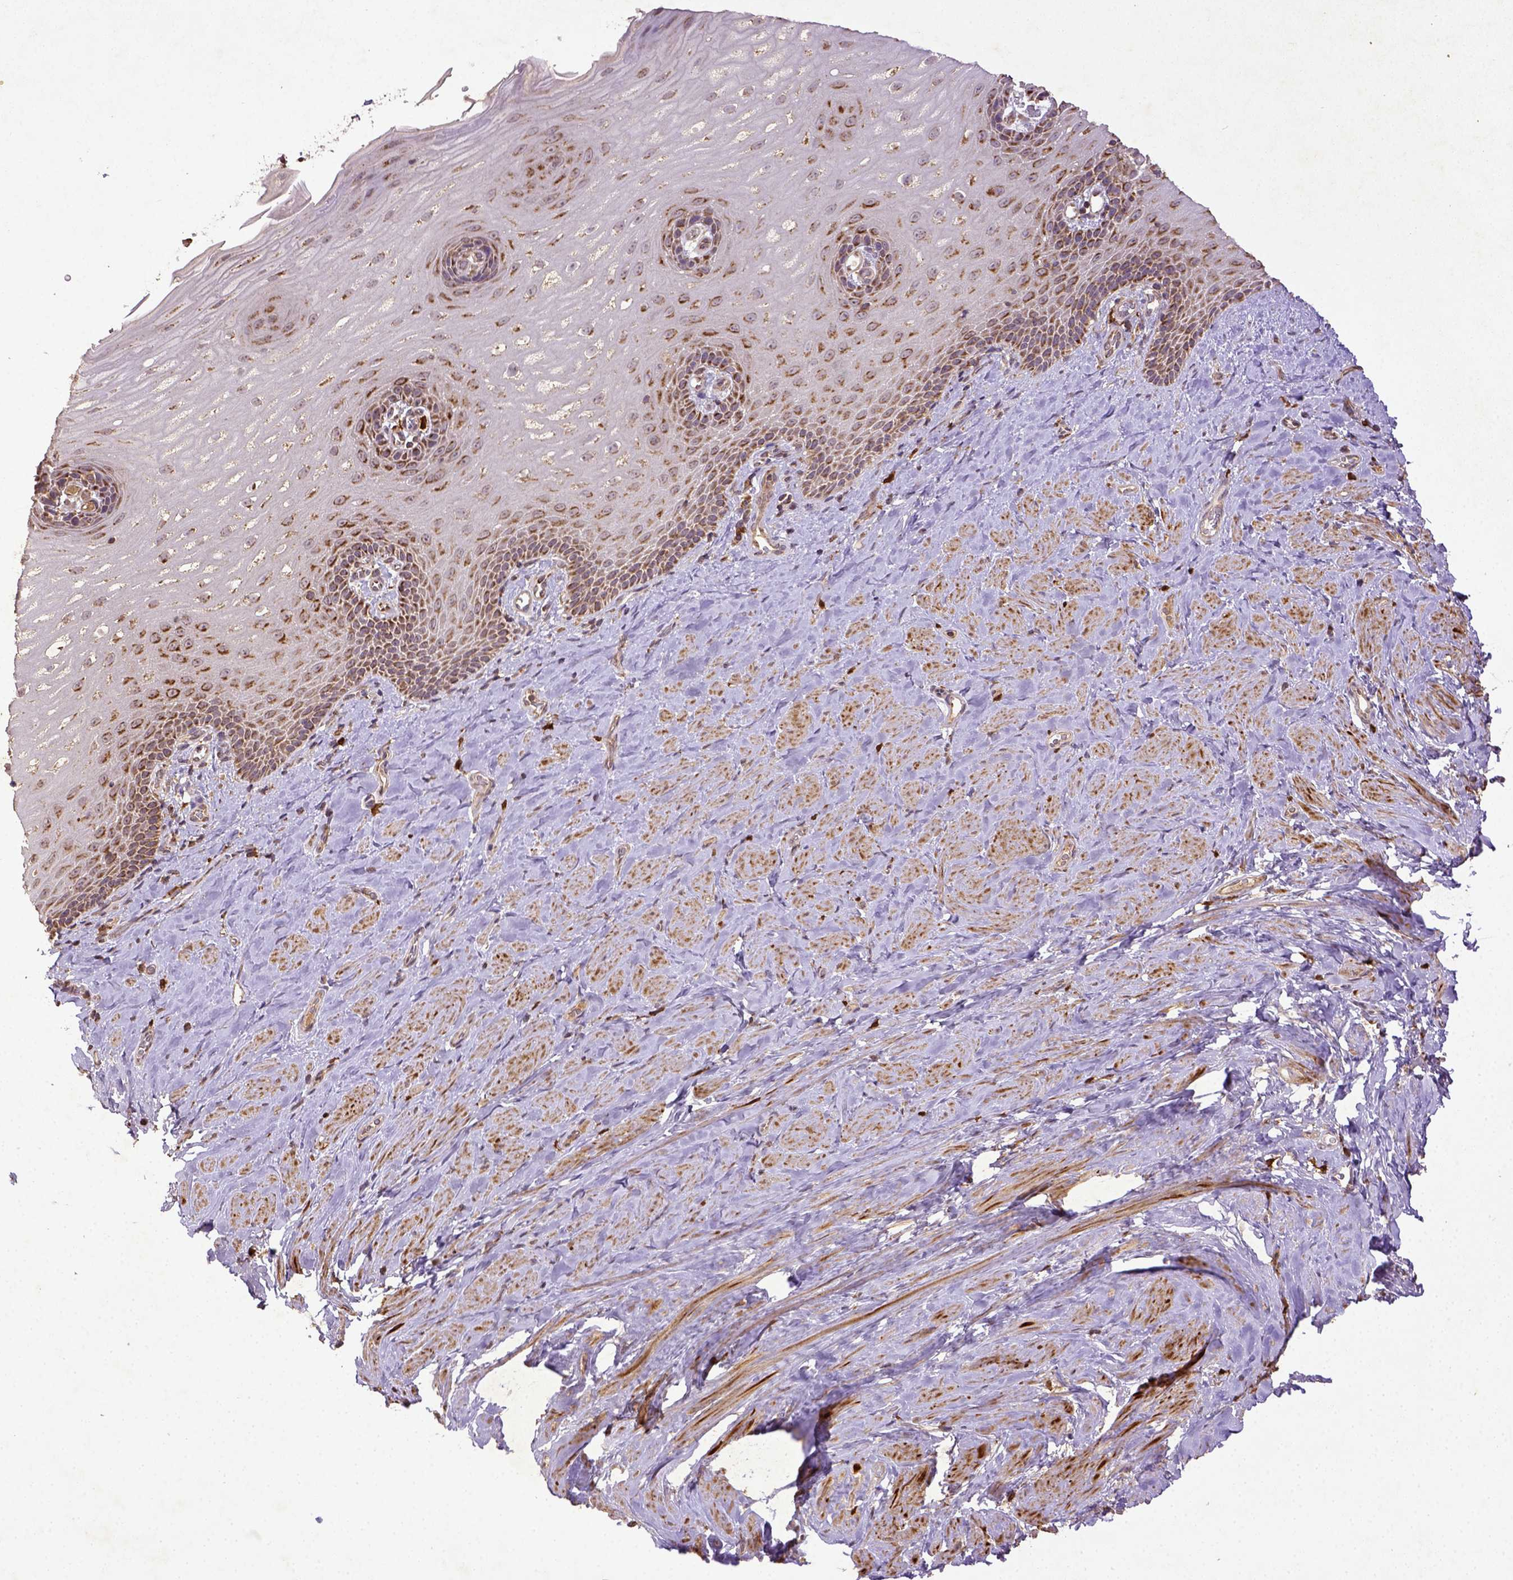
{"staining": {"intensity": "moderate", "quantity": "25%-75%", "location": "cytoplasmic/membranous"}, "tissue": "esophagus", "cell_type": "Squamous epithelial cells", "image_type": "normal", "snomed": [{"axis": "morphology", "description": "Normal tissue, NOS"}, {"axis": "topography", "description": "Esophagus"}], "caption": "IHC (DAB) staining of unremarkable esophagus displays moderate cytoplasmic/membranous protein expression in about 25%-75% of squamous epithelial cells. The protein is shown in brown color, while the nuclei are stained blue.", "gene": "MT", "patient": {"sex": "male", "age": 64}}